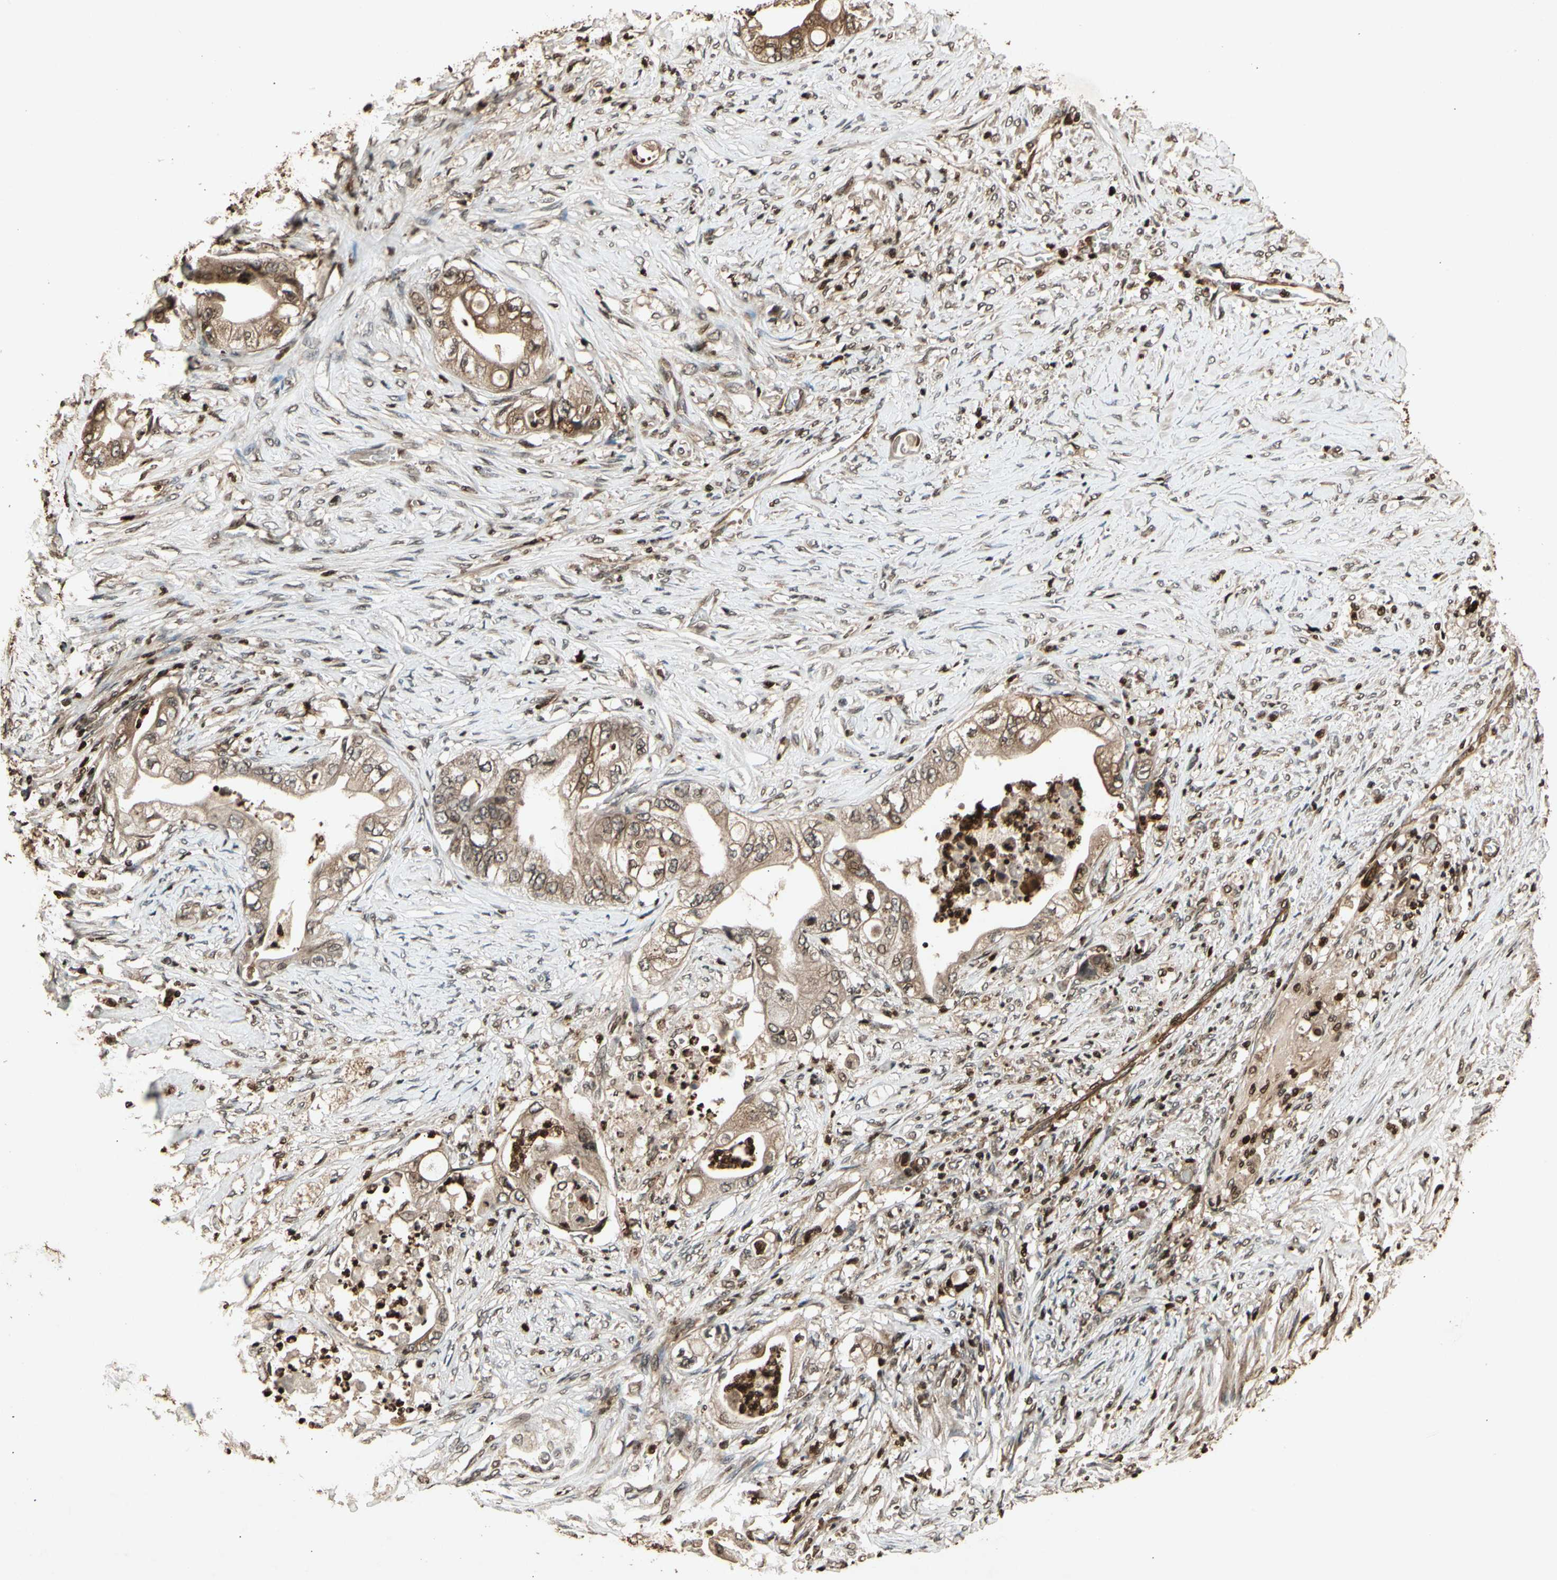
{"staining": {"intensity": "moderate", "quantity": ">75%", "location": "cytoplasmic/membranous"}, "tissue": "stomach cancer", "cell_type": "Tumor cells", "image_type": "cancer", "snomed": [{"axis": "morphology", "description": "Adenocarcinoma, NOS"}, {"axis": "topography", "description": "Stomach"}], "caption": "Protein staining of stomach cancer tissue demonstrates moderate cytoplasmic/membranous positivity in approximately >75% of tumor cells.", "gene": "GLRX", "patient": {"sex": "female", "age": 73}}